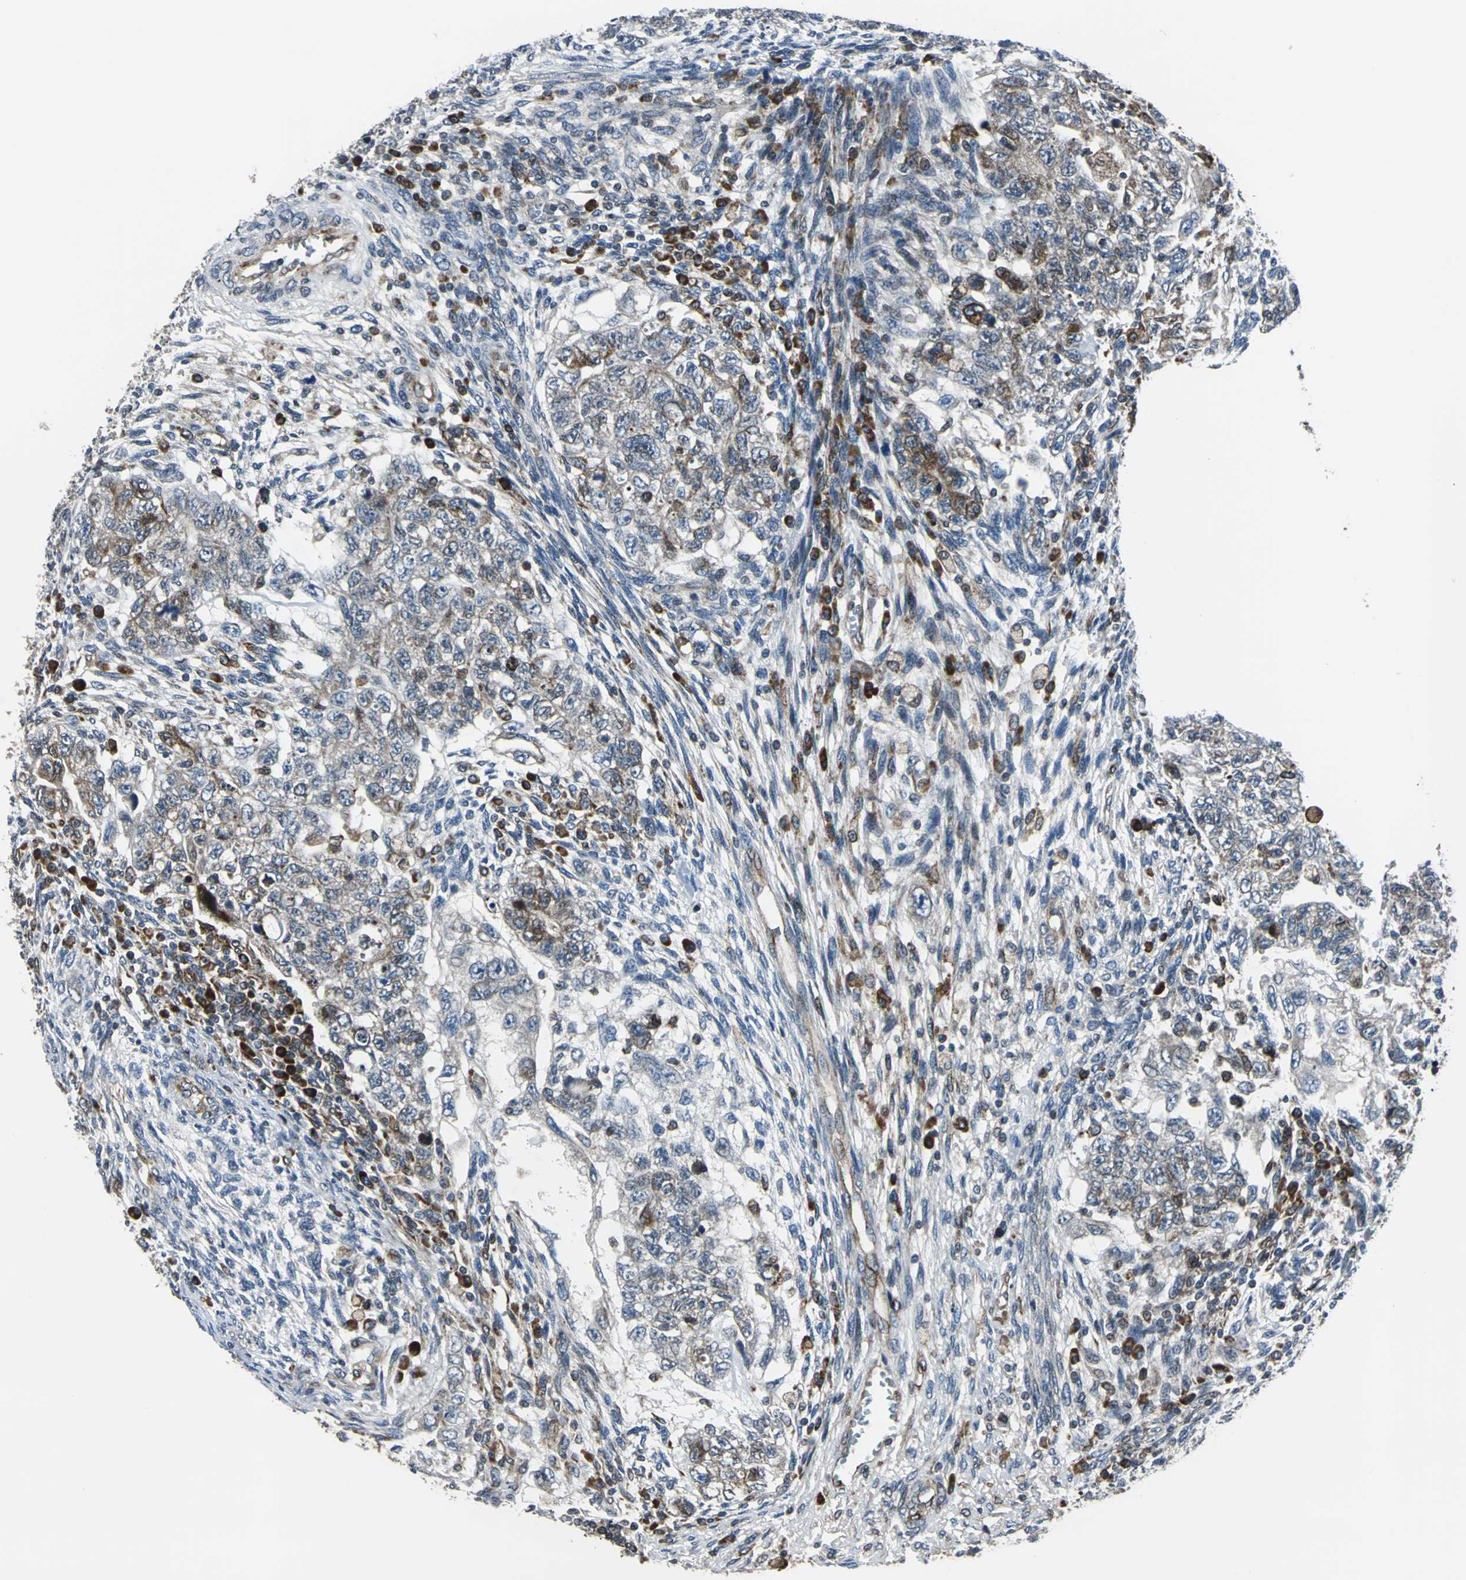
{"staining": {"intensity": "moderate", "quantity": "<25%", "location": "cytoplasmic/membranous"}, "tissue": "testis cancer", "cell_type": "Tumor cells", "image_type": "cancer", "snomed": [{"axis": "morphology", "description": "Normal tissue, NOS"}, {"axis": "morphology", "description": "Carcinoma, Embryonal, NOS"}, {"axis": "topography", "description": "Testis"}], "caption": "Human testis cancer stained for a protein (brown) shows moderate cytoplasmic/membranous positive staining in approximately <25% of tumor cells.", "gene": "HTATIP2", "patient": {"sex": "male", "age": 36}}